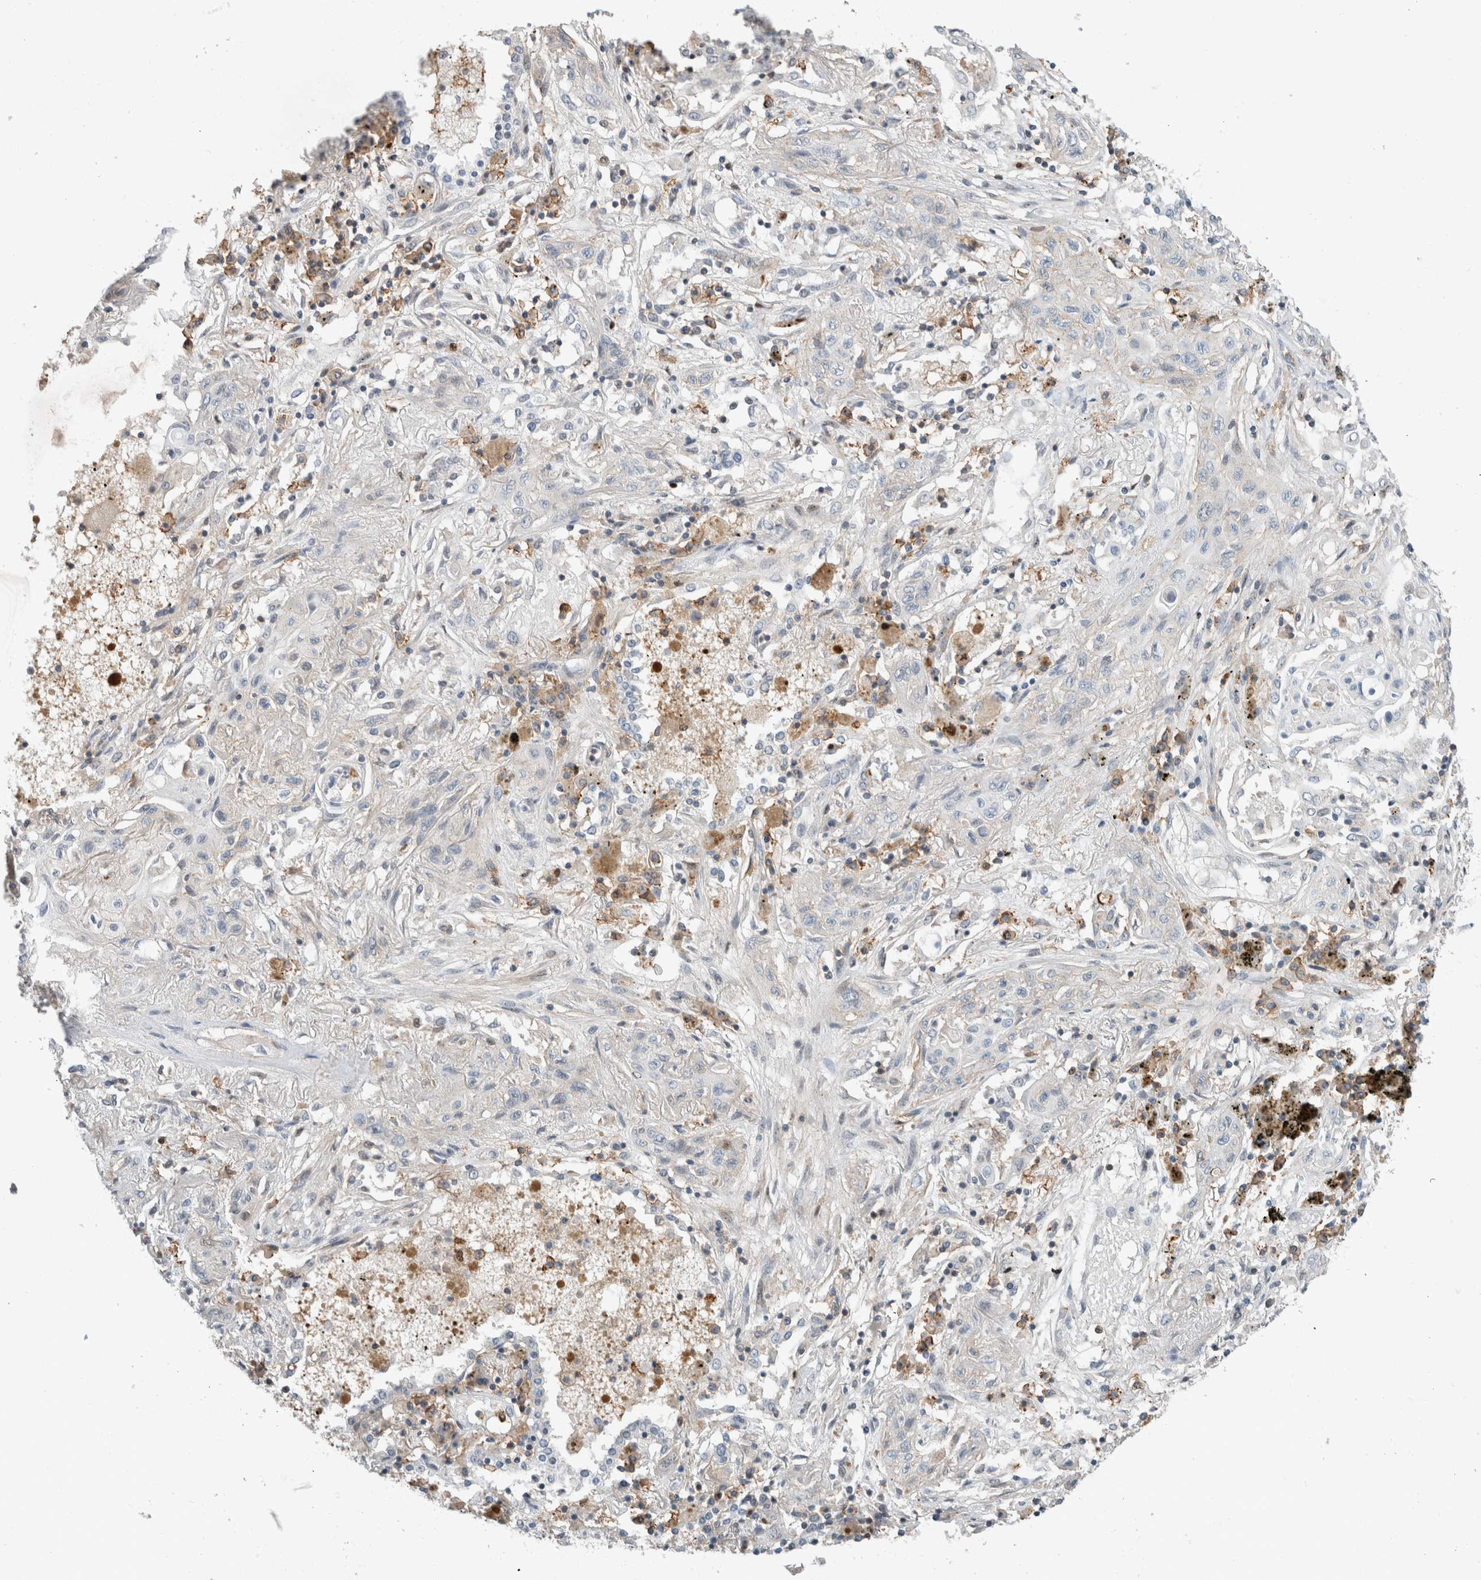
{"staining": {"intensity": "negative", "quantity": "none", "location": "none"}, "tissue": "lung cancer", "cell_type": "Tumor cells", "image_type": "cancer", "snomed": [{"axis": "morphology", "description": "Squamous cell carcinoma, NOS"}, {"axis": "topography", "description": "Lung"}], "caption": "This micrograph is of lung cancer (squamous cell carcinoma) stained with immunohistochemistry (IHC) to label a protein in brown with the nuclei are counter-stained blue. There is no positivity in tumor cells.", "gene": "ERCC6L2", "patient": {"sex": "female", "age": 47}}